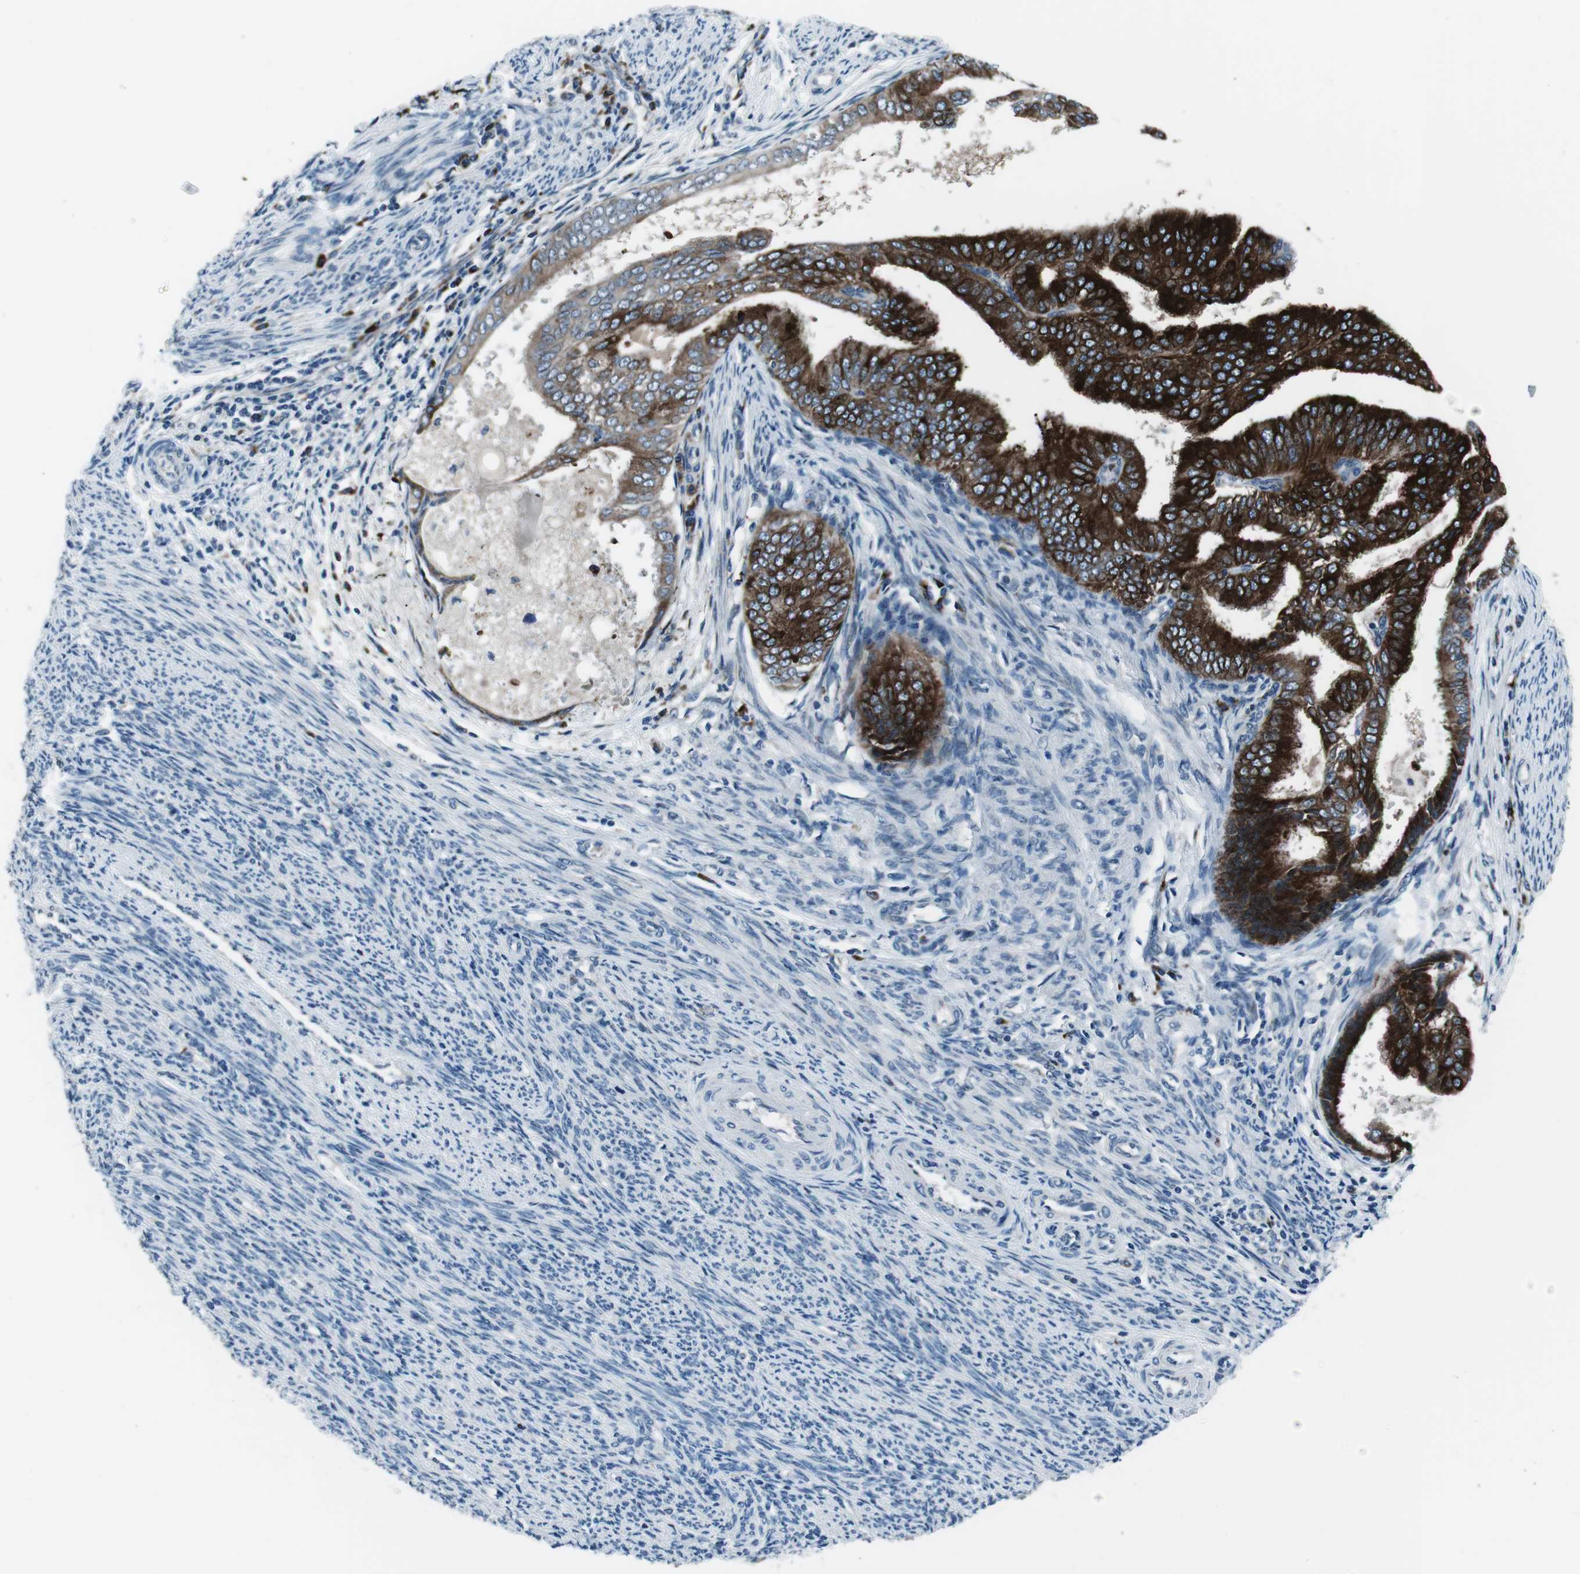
{"staining": {"intensity": "strong", "quantity": ">75%", "location": "cytoplasmic/membranous"}, "tissue": "endometrial cancer", "cell_type": "Tumor cells", "image_type": "cancer", "snomed": [{"axis": "morphology", "description": "Adenocarcinoma, NOS"}, {"axis": "topography", "description": "Endometrium"}], "caption": "Protein staining exhibits strong cytoplasmic/membranous positivity in approximately >75% of tumor cells in endometrial cancer.", "gene": "NUCB2", "patient": {"sex": "female", "age": 58}}